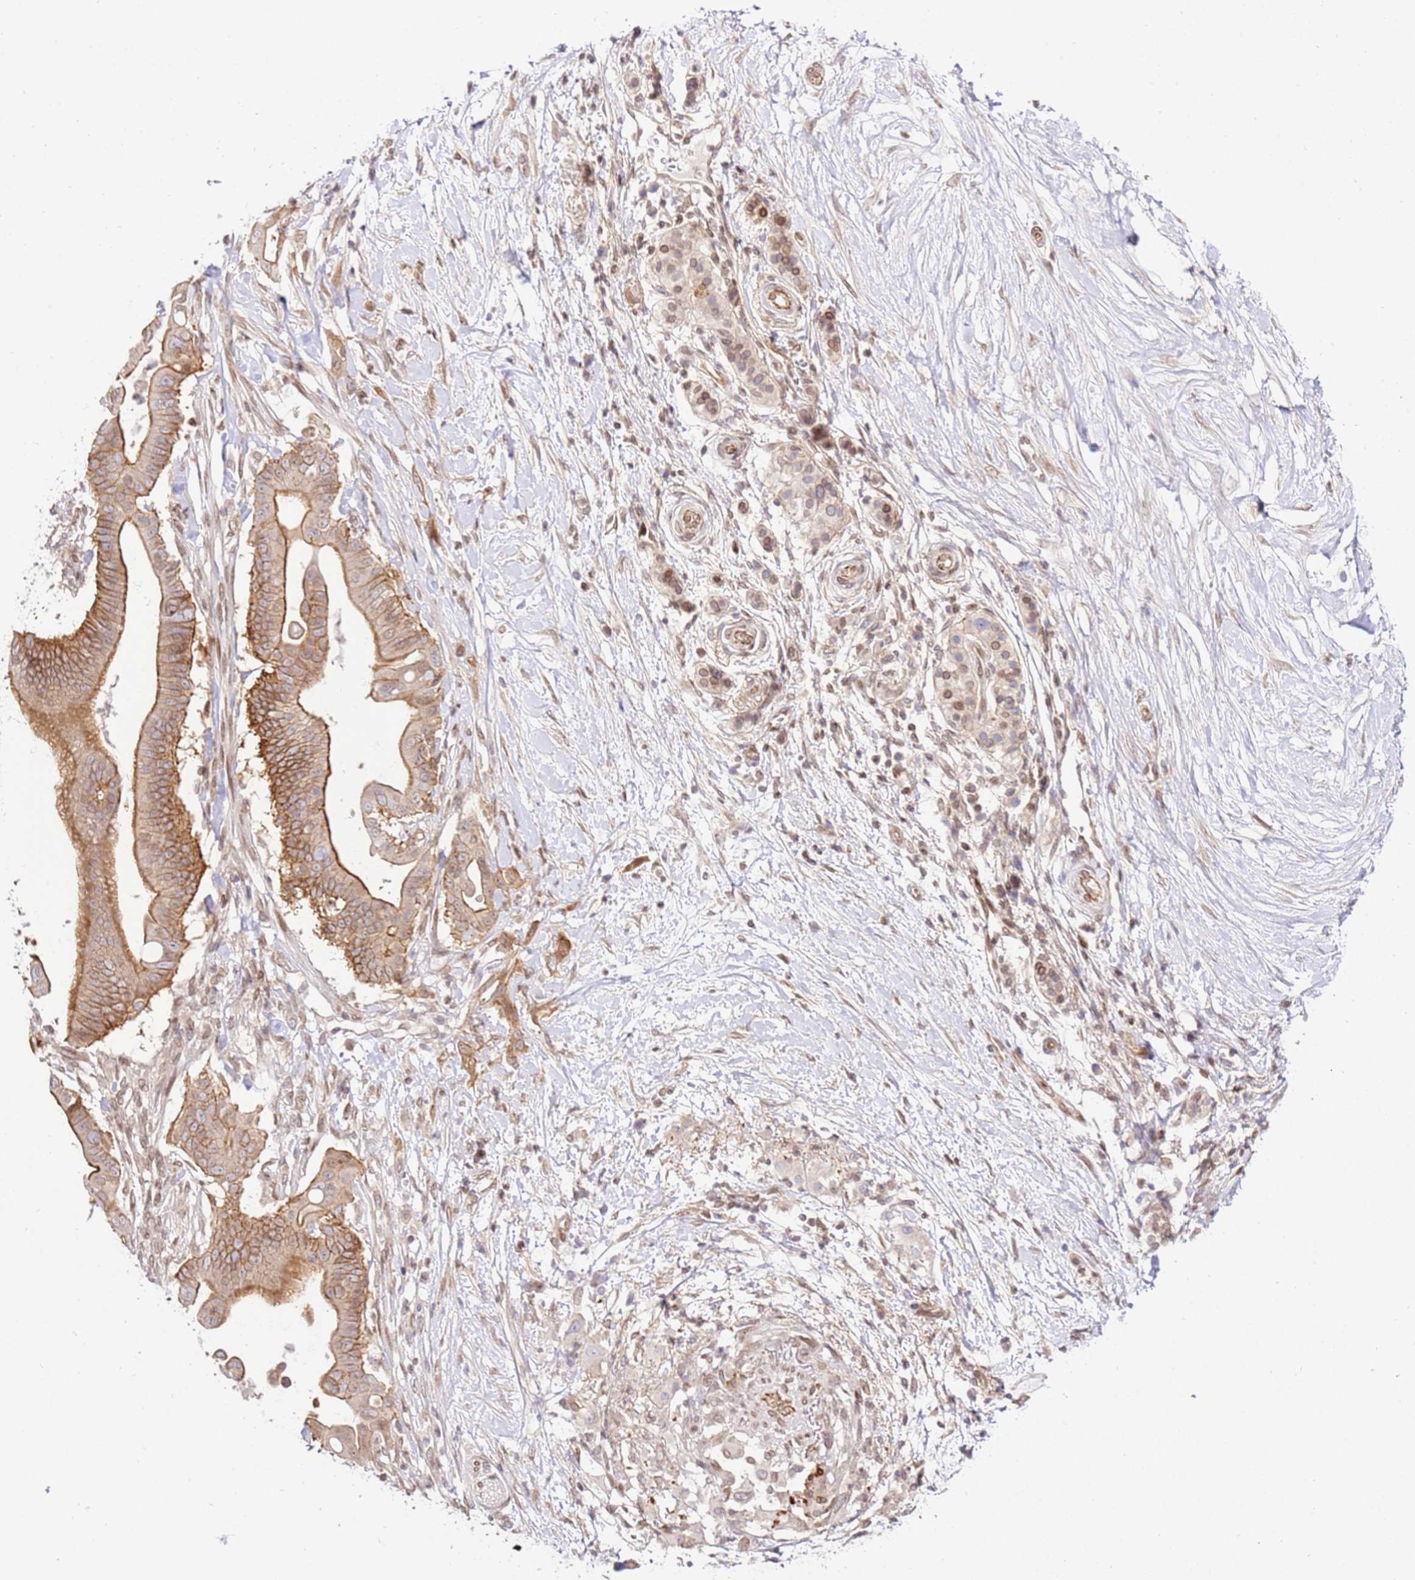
{"staining": {"intensity": "moderate", "quantity": ">75%", "location": "cytoplasmic/membranous"}, "tissue": "pancreatic cancer", "cell_type": "Tumor cells", "image_type": "cancer", "snomed": [{"axis": "morphology", "description": "Adenocarcinoma, NOS"}, {"axis": "topography", "description": "Pancreas"}], "caption": "Immunohistochemical staining of human pancreatic cancer (adenocarcinoma) shows medium levels of moderate cytoplasmic/membranous expression in approximately >75% of tumor cells.", "gene": "TRIM37", "patient": {"sex": "male", "age": 68}}